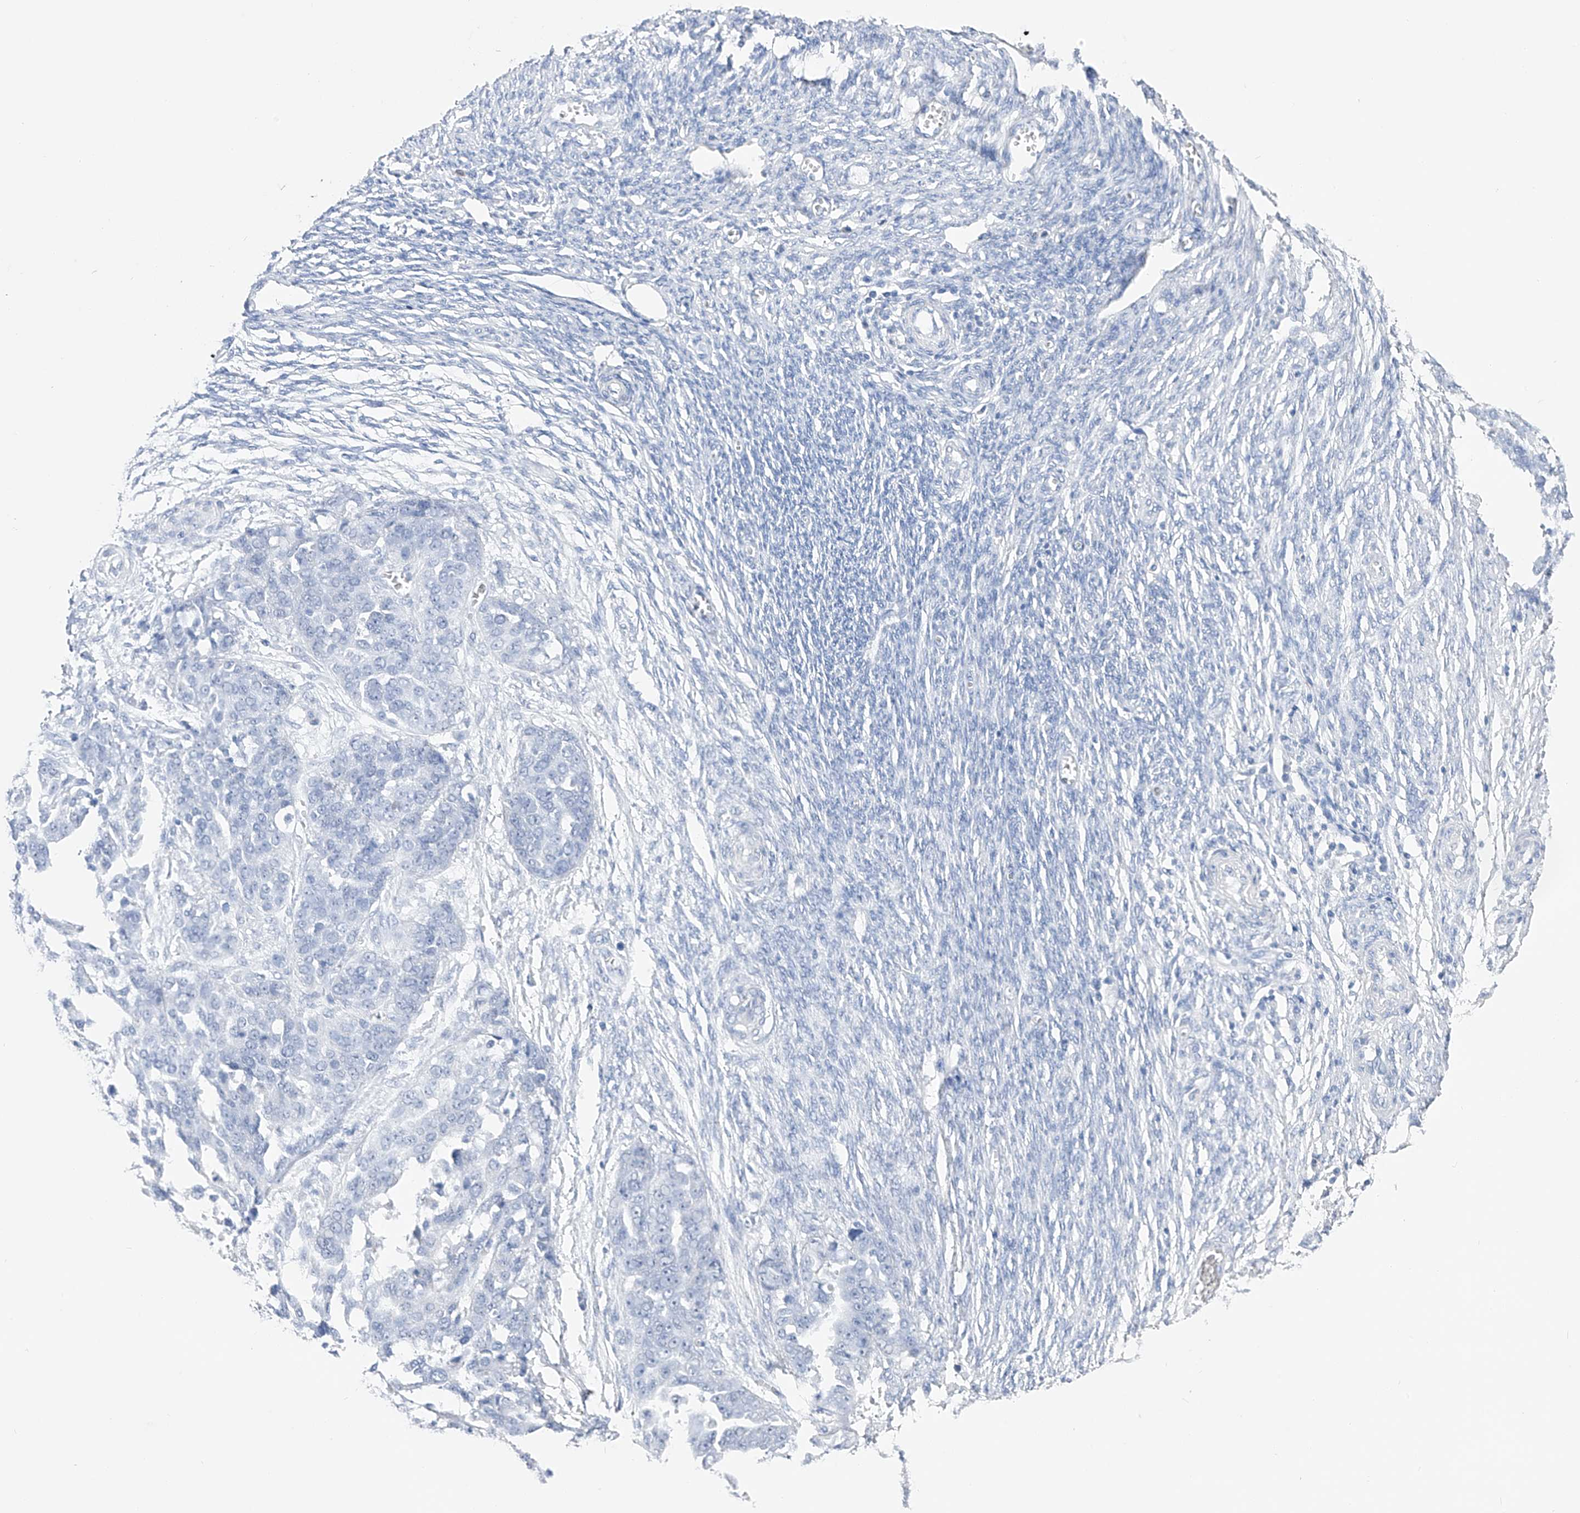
{"staining": {"intensity": "negative", "quantity": "none", "location": "none"}, "tissue": "ovarian cancer", "cell_type": "Tumor cells", "image_type": "cancer", "snomed": [{"axis": "morphology", "description": "Cystadenocarcinoma, serous, NOS"}, {"axis": "topography", "description": "Ovary"}], "caption": "Ovarian cancer (serous cystadenocarcinoma) was stained to show a protein in brown. There is no significant expression in tumor cells.", "gene": "ADRA1A", "patient": {"sex": "female", "age": 44}}